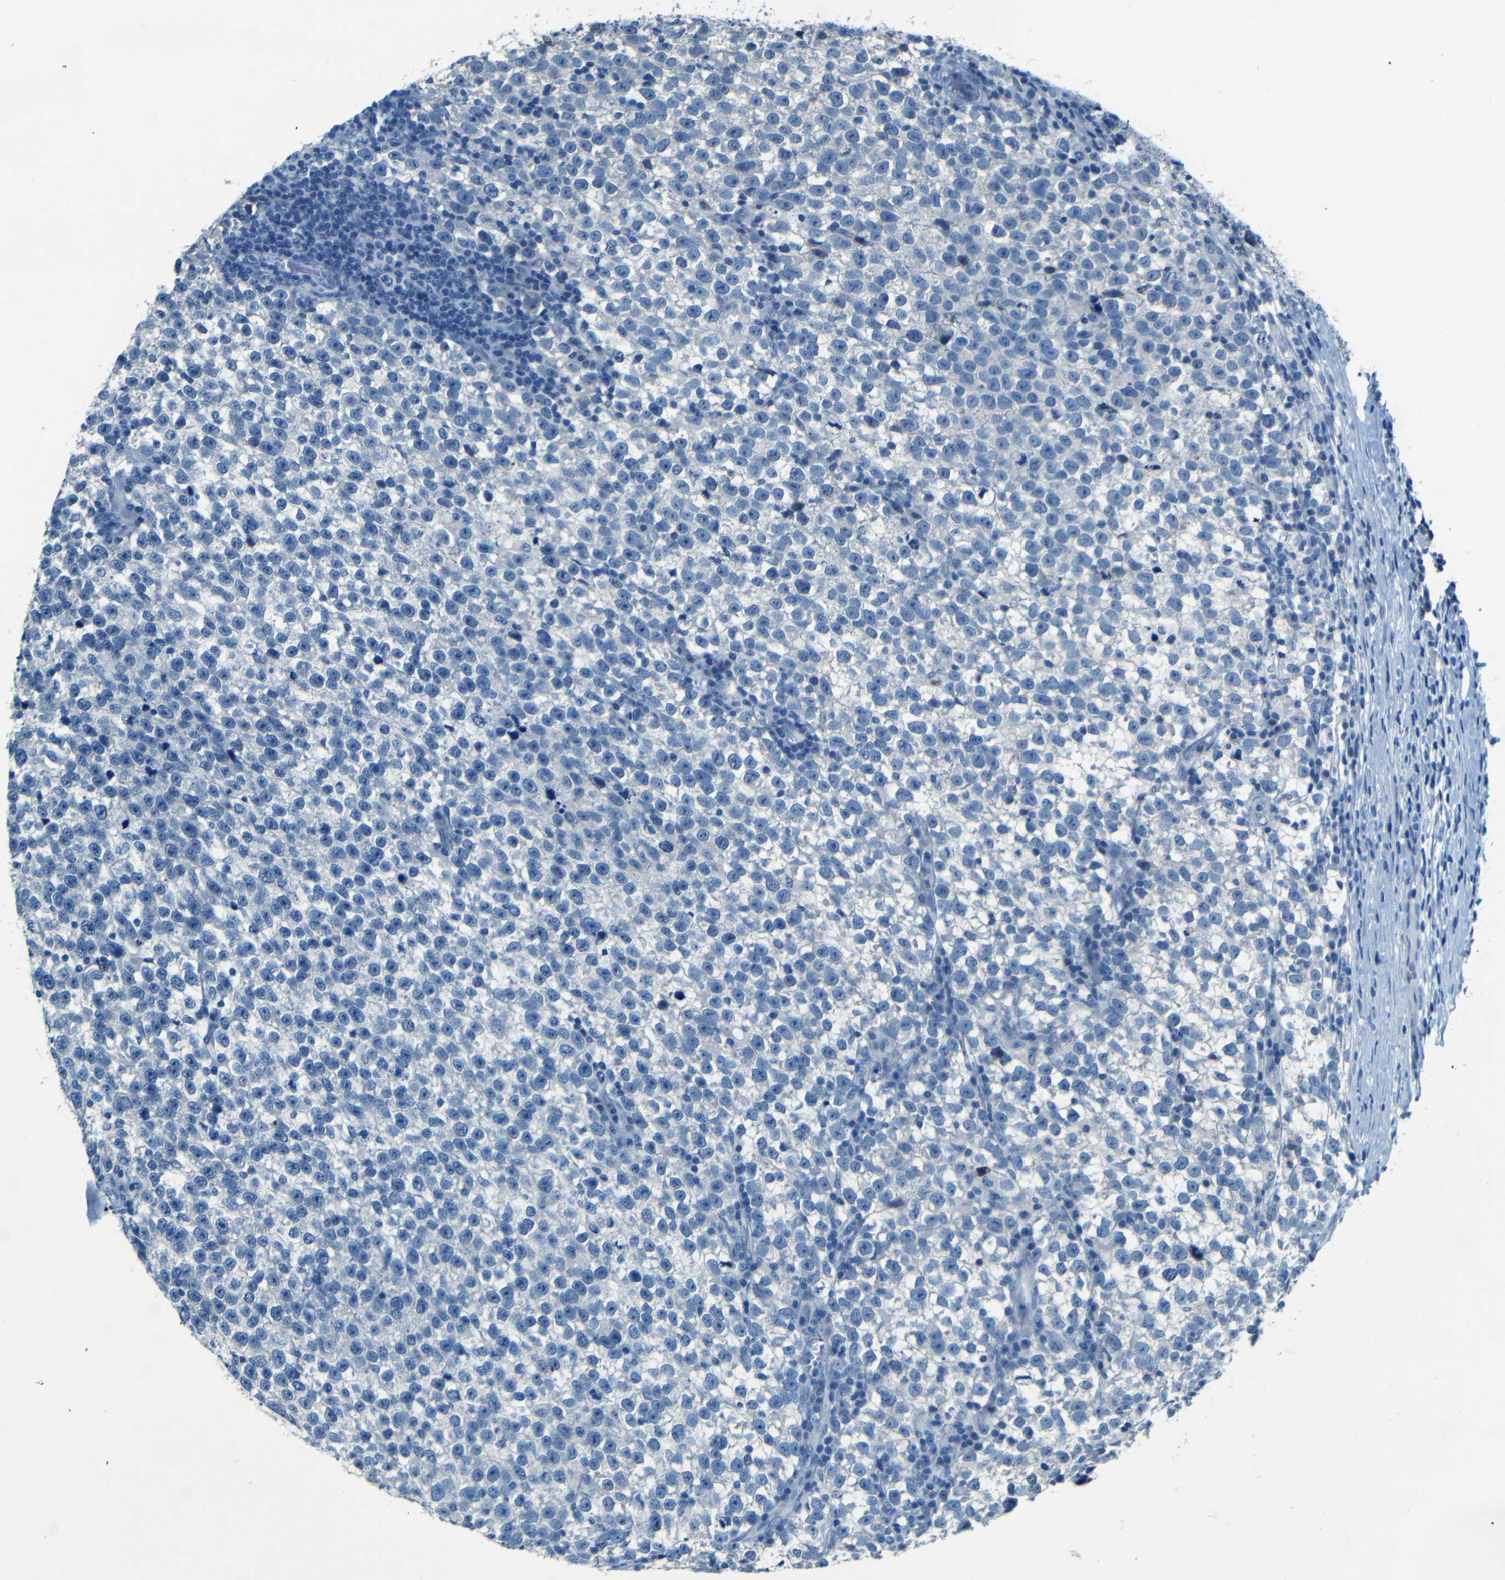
{"staining": {"intensity": "negative", "quantity": "none", "location": "none"}, "tissue": "testis cancer", "cell_type": "Tumor cells", "image_type": "cancer", "snomed": [{"axis": "morphology", "description": "Normal tissue, NOS"}, {"axis": "morphology", "description": "Seminoma, NOS"}, {"axis": "topography", "description": "Testis"}], "caption": "An immunohistochemistry image of testis cancer (seminoma) is shown. There is no staining in tumor cells of testis cancer (seminoma).", "gene": "ZMAT1", "patient": {"sex": "male", "age": 43}}